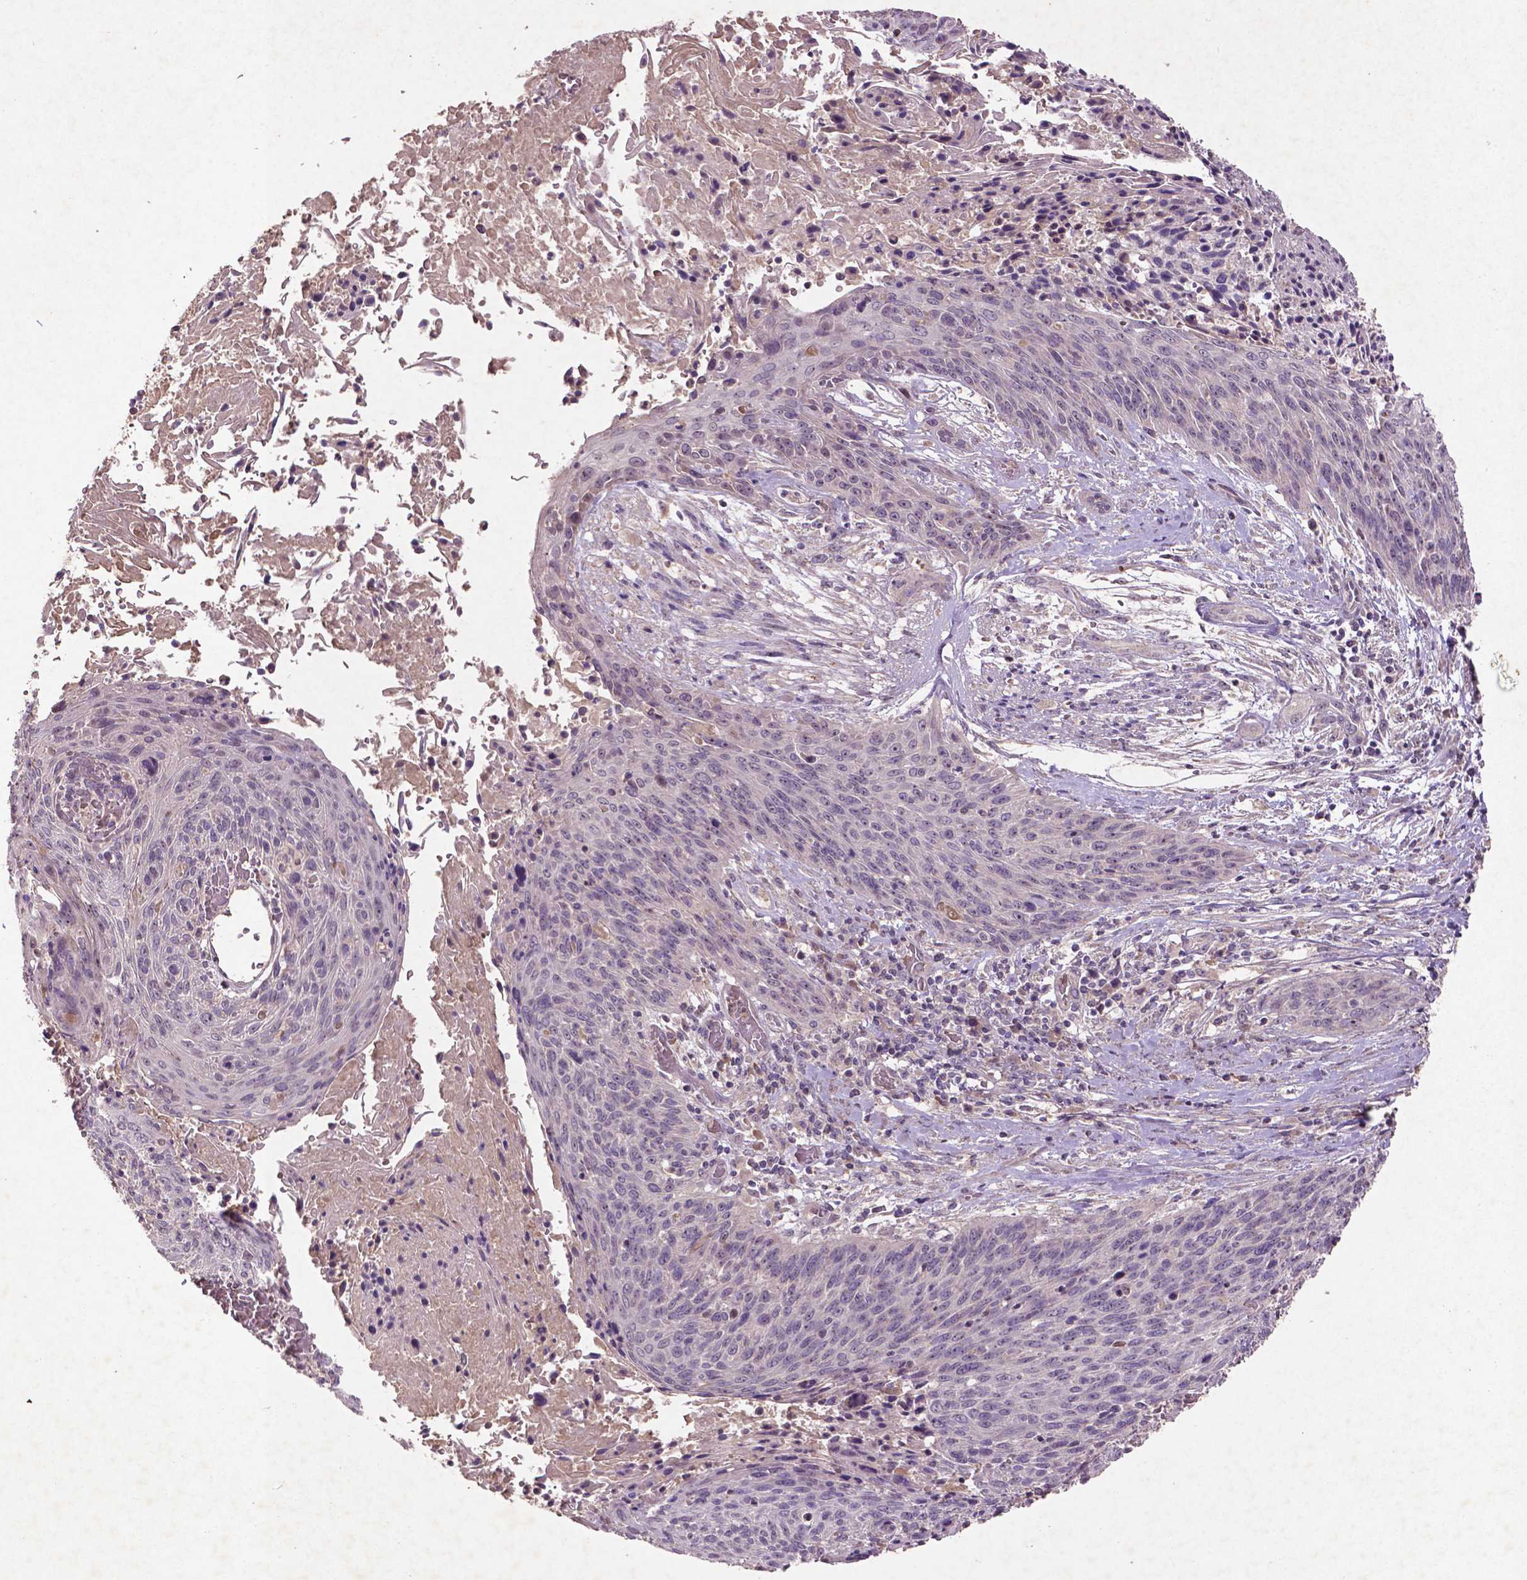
{"staining": {"intensity": "negative", "quantity": "none", "location": "none"}, "tissue": "cervical cancer", "cell_type": "Tumor cells", "image_type": "cancer", "snomed": [{"axis": "morphology", "description": "Squamous cell carcinoma, NOS"}, {"axis": "topography", "description": "Cervix"}], "caption": "Micrograph shows no protein staining in tumor cells of cervical cancer tissue.", "gene": "COQ2", "patient": {"sex": "female", "age": 45}}